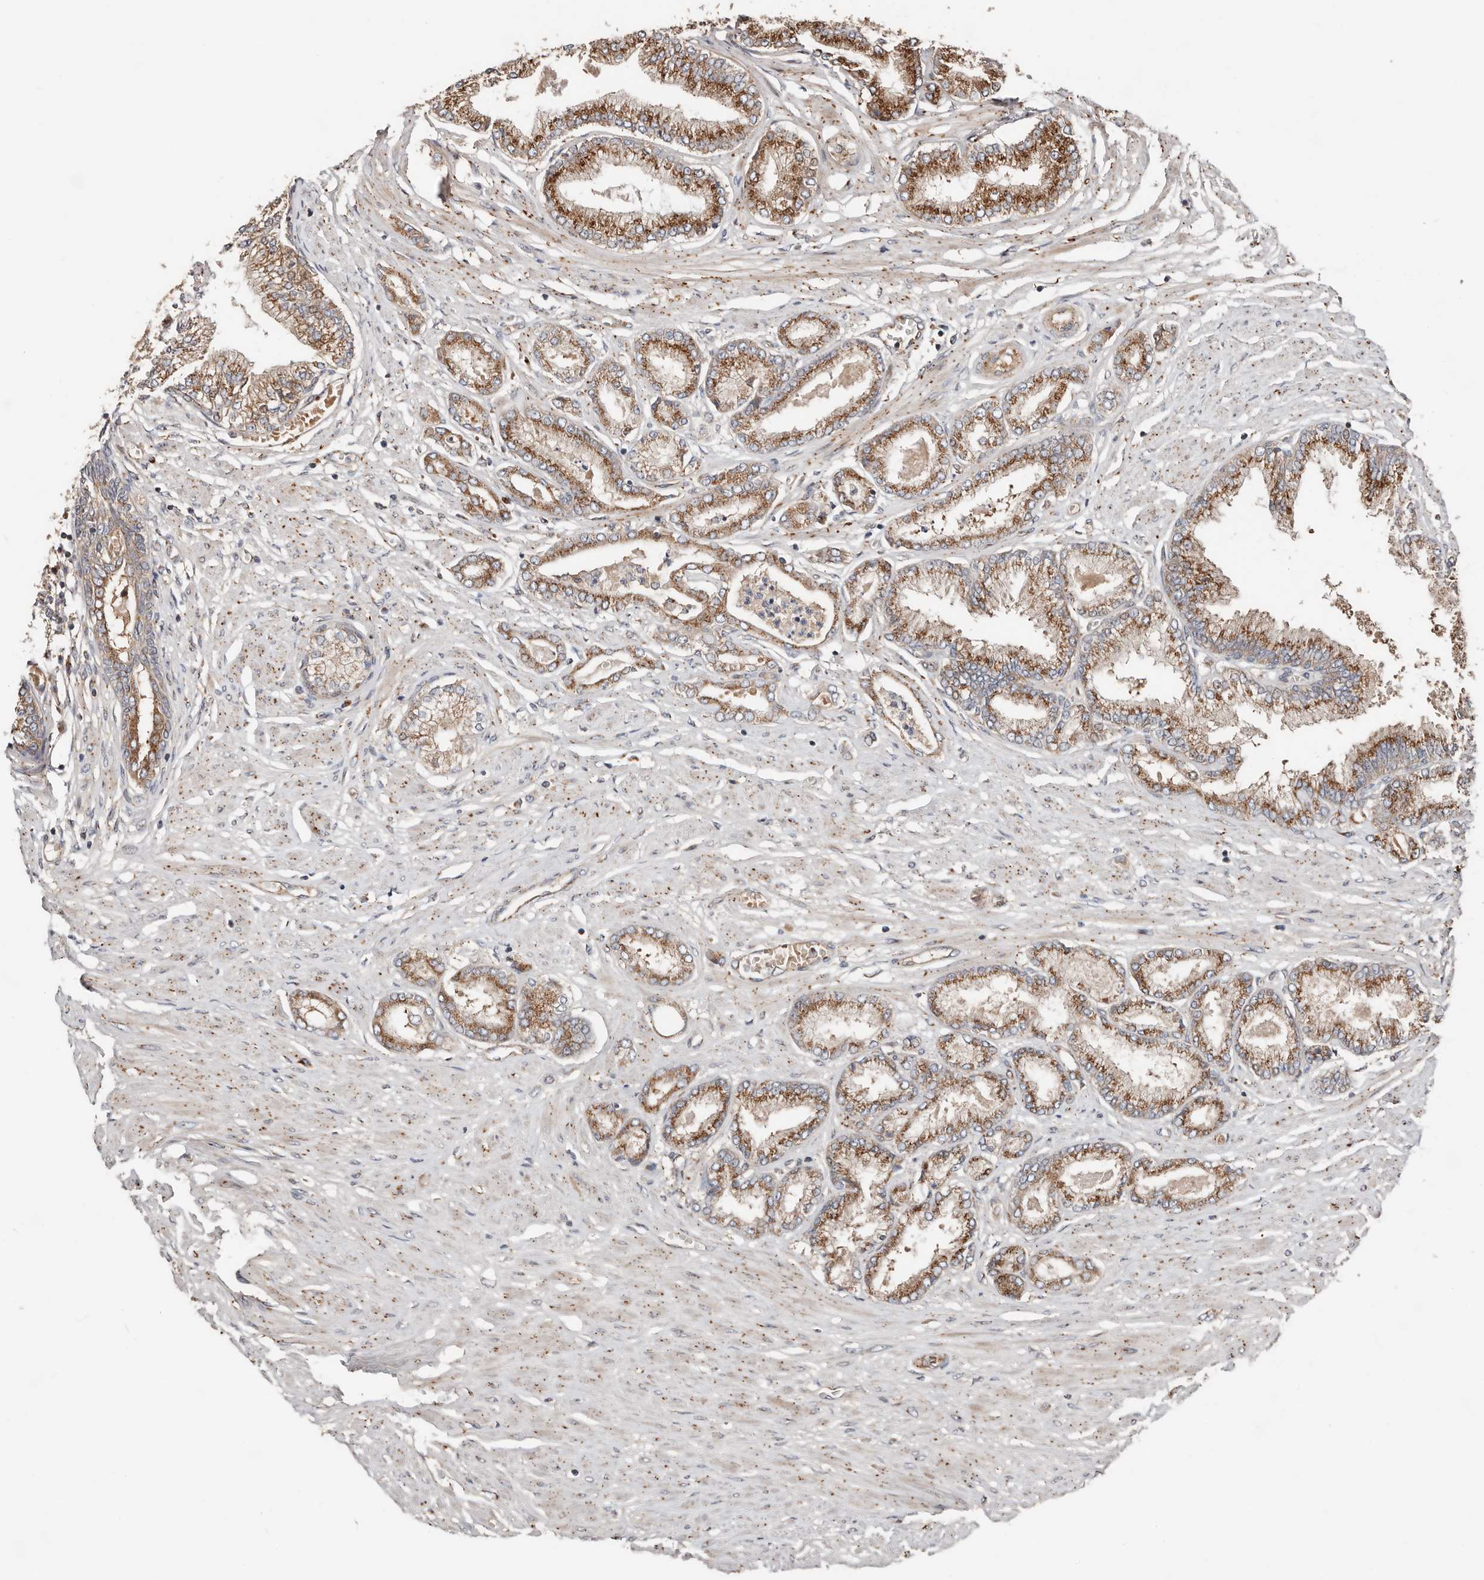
{"staining": {"intensity": "moderate", "quantity": ">75%", "location": "cytoplasmic/membranous"}, "tissue": "prostate cancer", "cell_type": "Tumor cells", "image_type": "cancer", "snomed": [{"axis": "morphology", "description": "Adenocarcinoma, Low grade"}, {"axis": "topography", "description": "Prostate"}], "caption": "Prostate low-grade adenocarcinoma was stained to show a protein in brown. There is medium levels of moderate cytoplasmic/membranous staining in about >75% of tumor cells.", "gene": "COG1", "patient": {"sex": "male", "age": 63}}